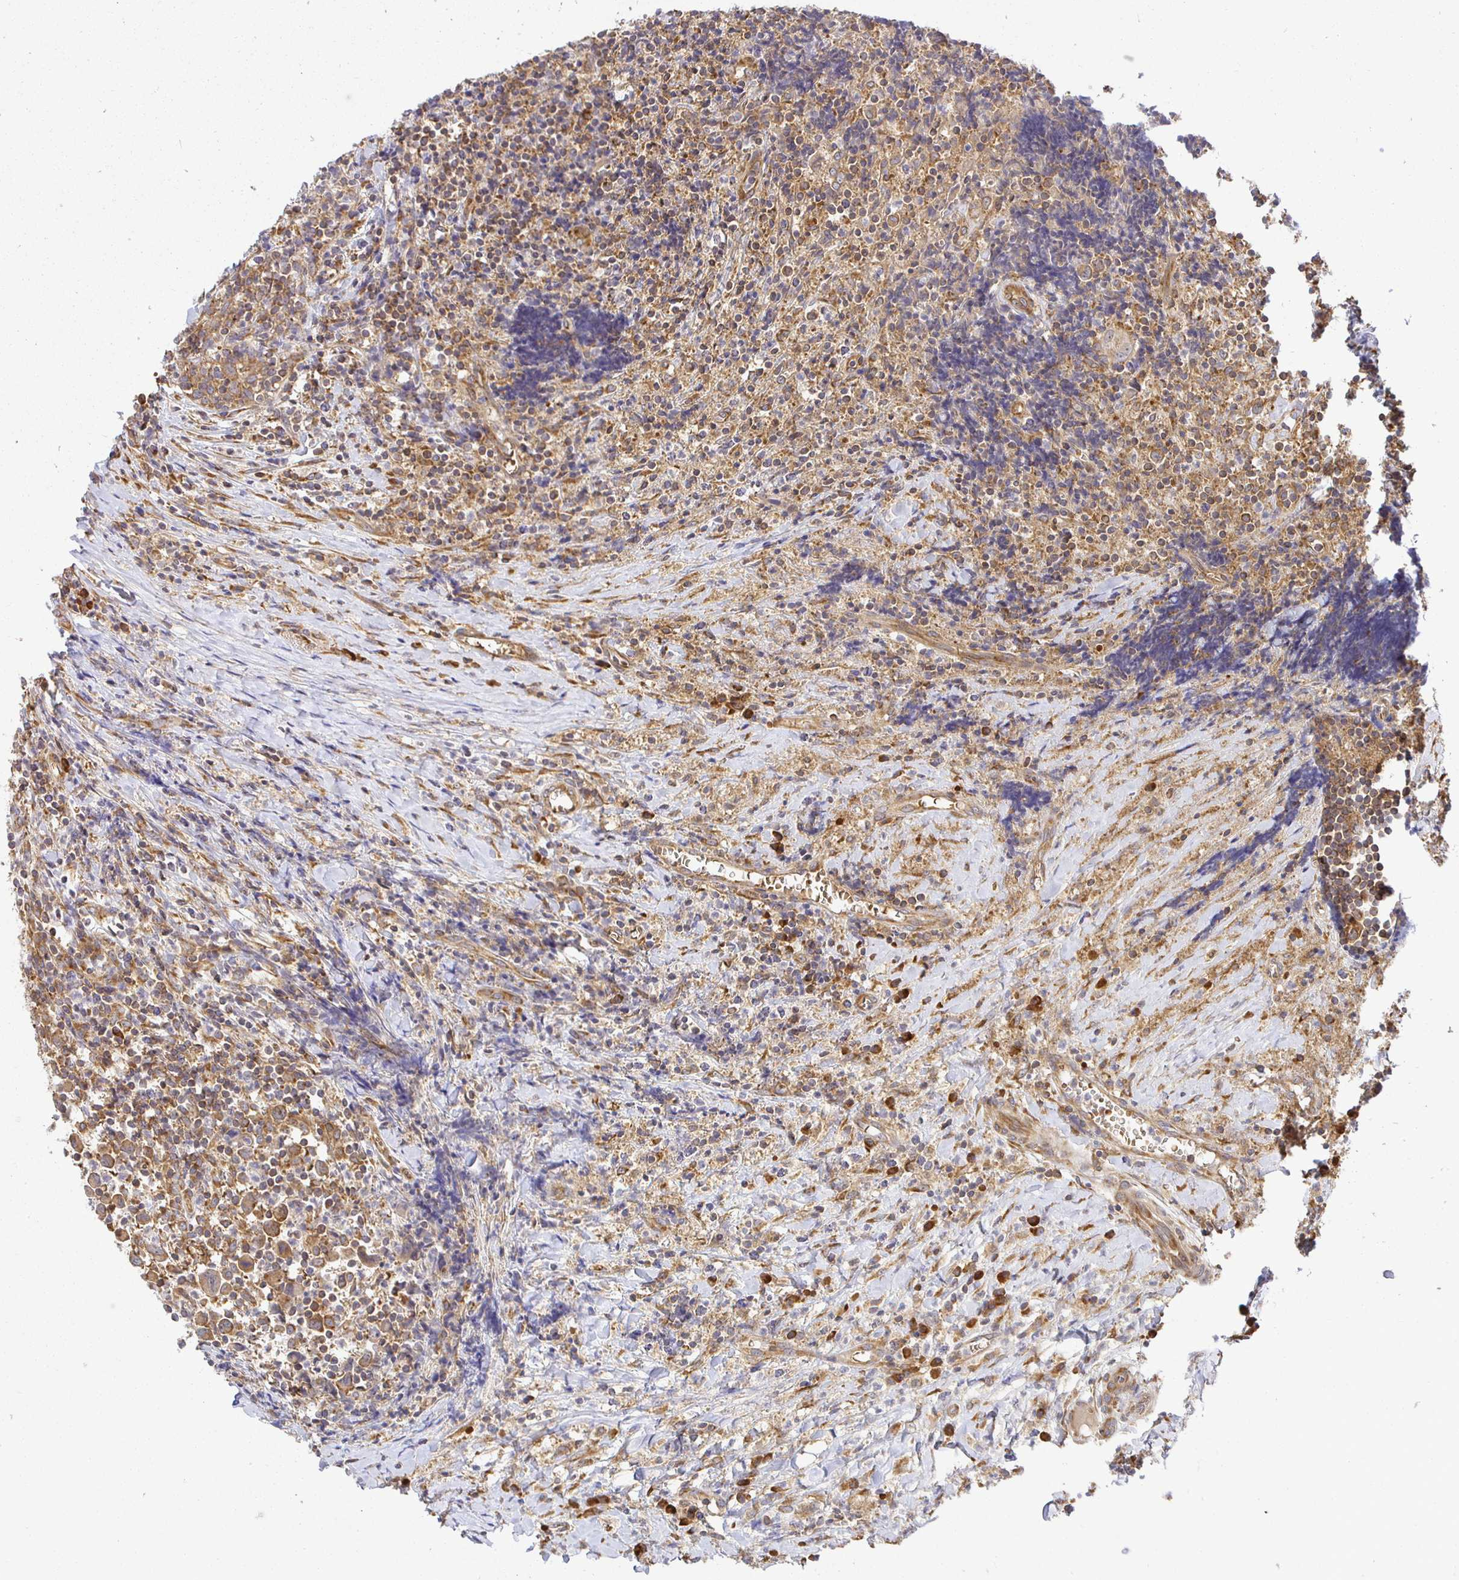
{"staining": {"intensity": "negative", "quantity": "none", "location": "none"}, "tissue": "lymphoma", "cell_type": "Tumor cells", "image_type": "cancer", "snomed": [{"axis": "morphology", "description": "Hodgkin's disease, NOS"}, {"axis": "topography", "description": "Thymus, NOS"}], "caption": "DAB (3,3'-diaminobenzidine) immunohistochemical staining of lymphoma displays no significant staining in tumor cells. The staining is performed using DAB (3,3'-diaminobenzidine) brown chromogen with nuclei counter-stained in using hematoxylin.", "gene": "IRAK1", "patient": {"sex": "female", "age": 17}}